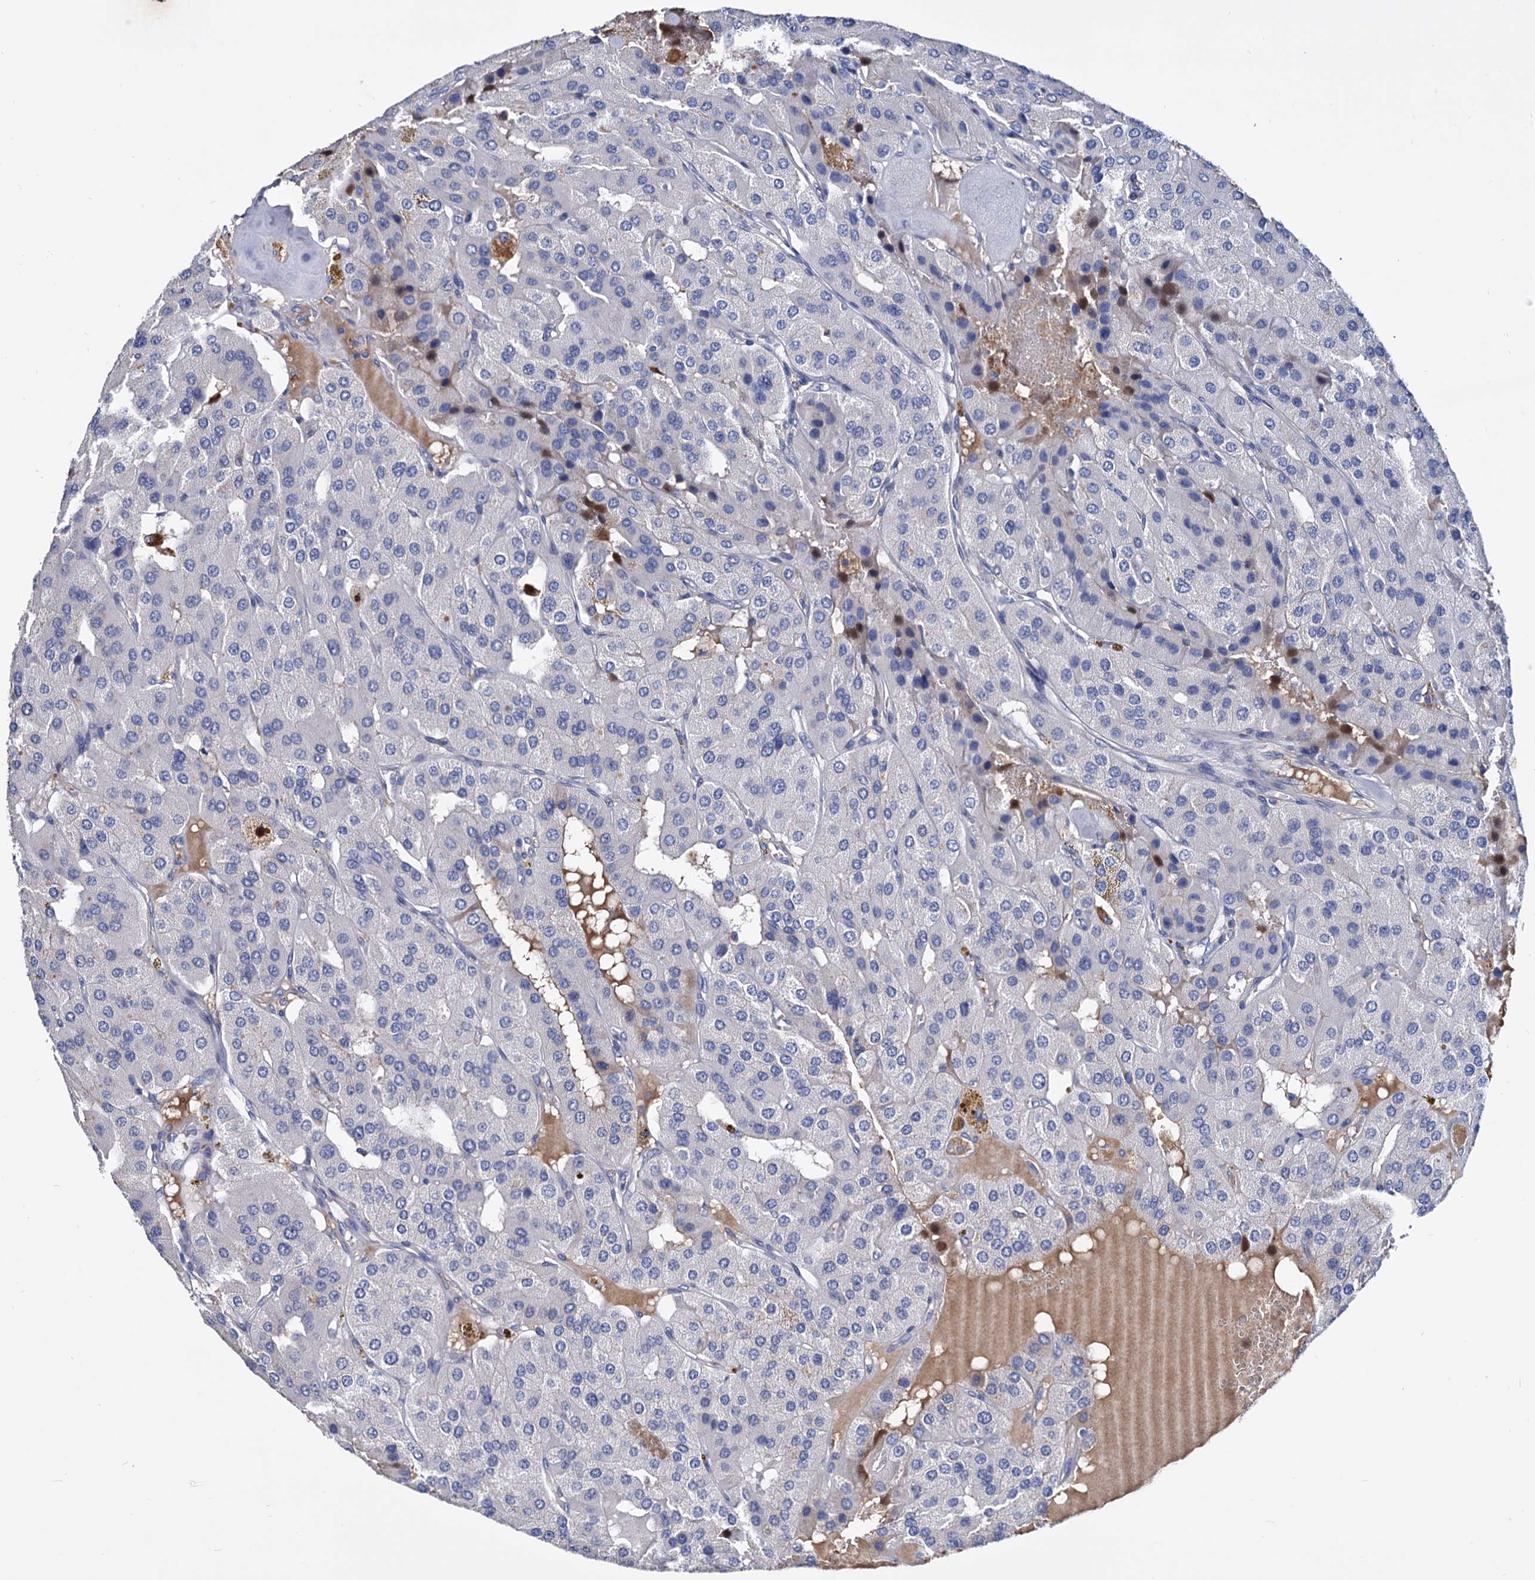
{"staining": {"intensity": "negative", "quantity": "none", "location": "none"}, "tissue": "parathyroid gland", "cell_type": "Glandular cells", "image_type": "normal", "snomed": [{"axis": "morphology", "description": "Normal tissue, NOS"}, {"axis": "morphology", "description": "Adenoma, NOS"}, {"axis": "topography", "description": "Parathyroid gland"}], "caption": "The immunohistochemistry (IHC) micrograph has no significant expression in glandular cells of parathyroid gland. Brightfield microscopy of immunohistochemistry stained with DAB (3,3'-diaminobenzidine) (brown) and hematoxylin (blue), captured at high magnification.", "gene": "NPAS4", "patient": {"sex": "female", "age": 86}}